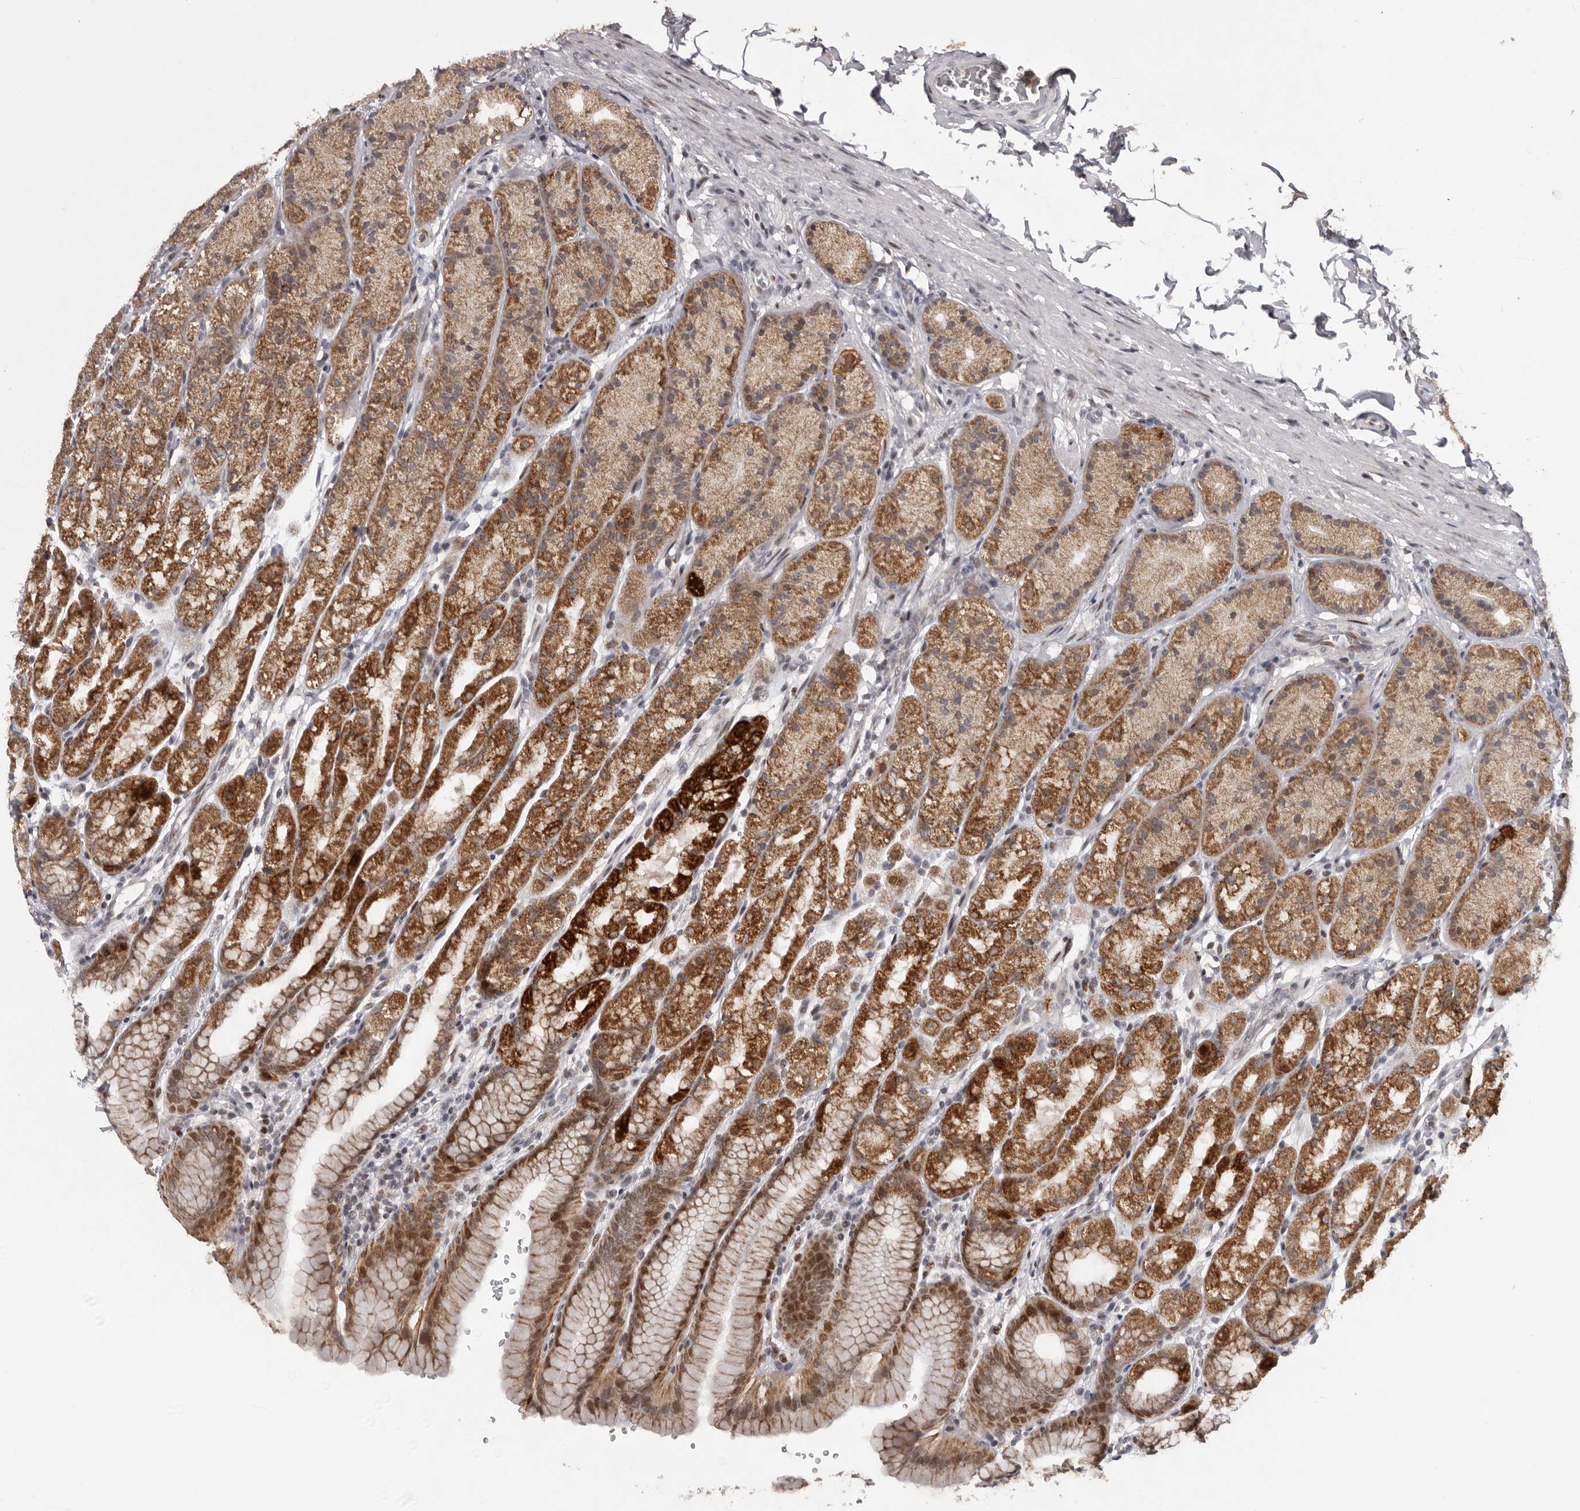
{"staining": {"intensity": "strong", "quantity": ">75%", "location": "cytoplasmic/membranous"}, "tissue": "stomach", "cell_type": "Glandular cells", "image_type": "normal", "snomed": [{"axis": "morphology", "description": "Normal tissue, NOS"}, {"axis": "topography", "description": "Stomach"}], "caption": "Normal stomach exhibits strong cytoplasmic/membranous staining in approximately >75% of glandular cells.", "gene": "C17orf99", "patient": {"sex": "male", "age": 42}}